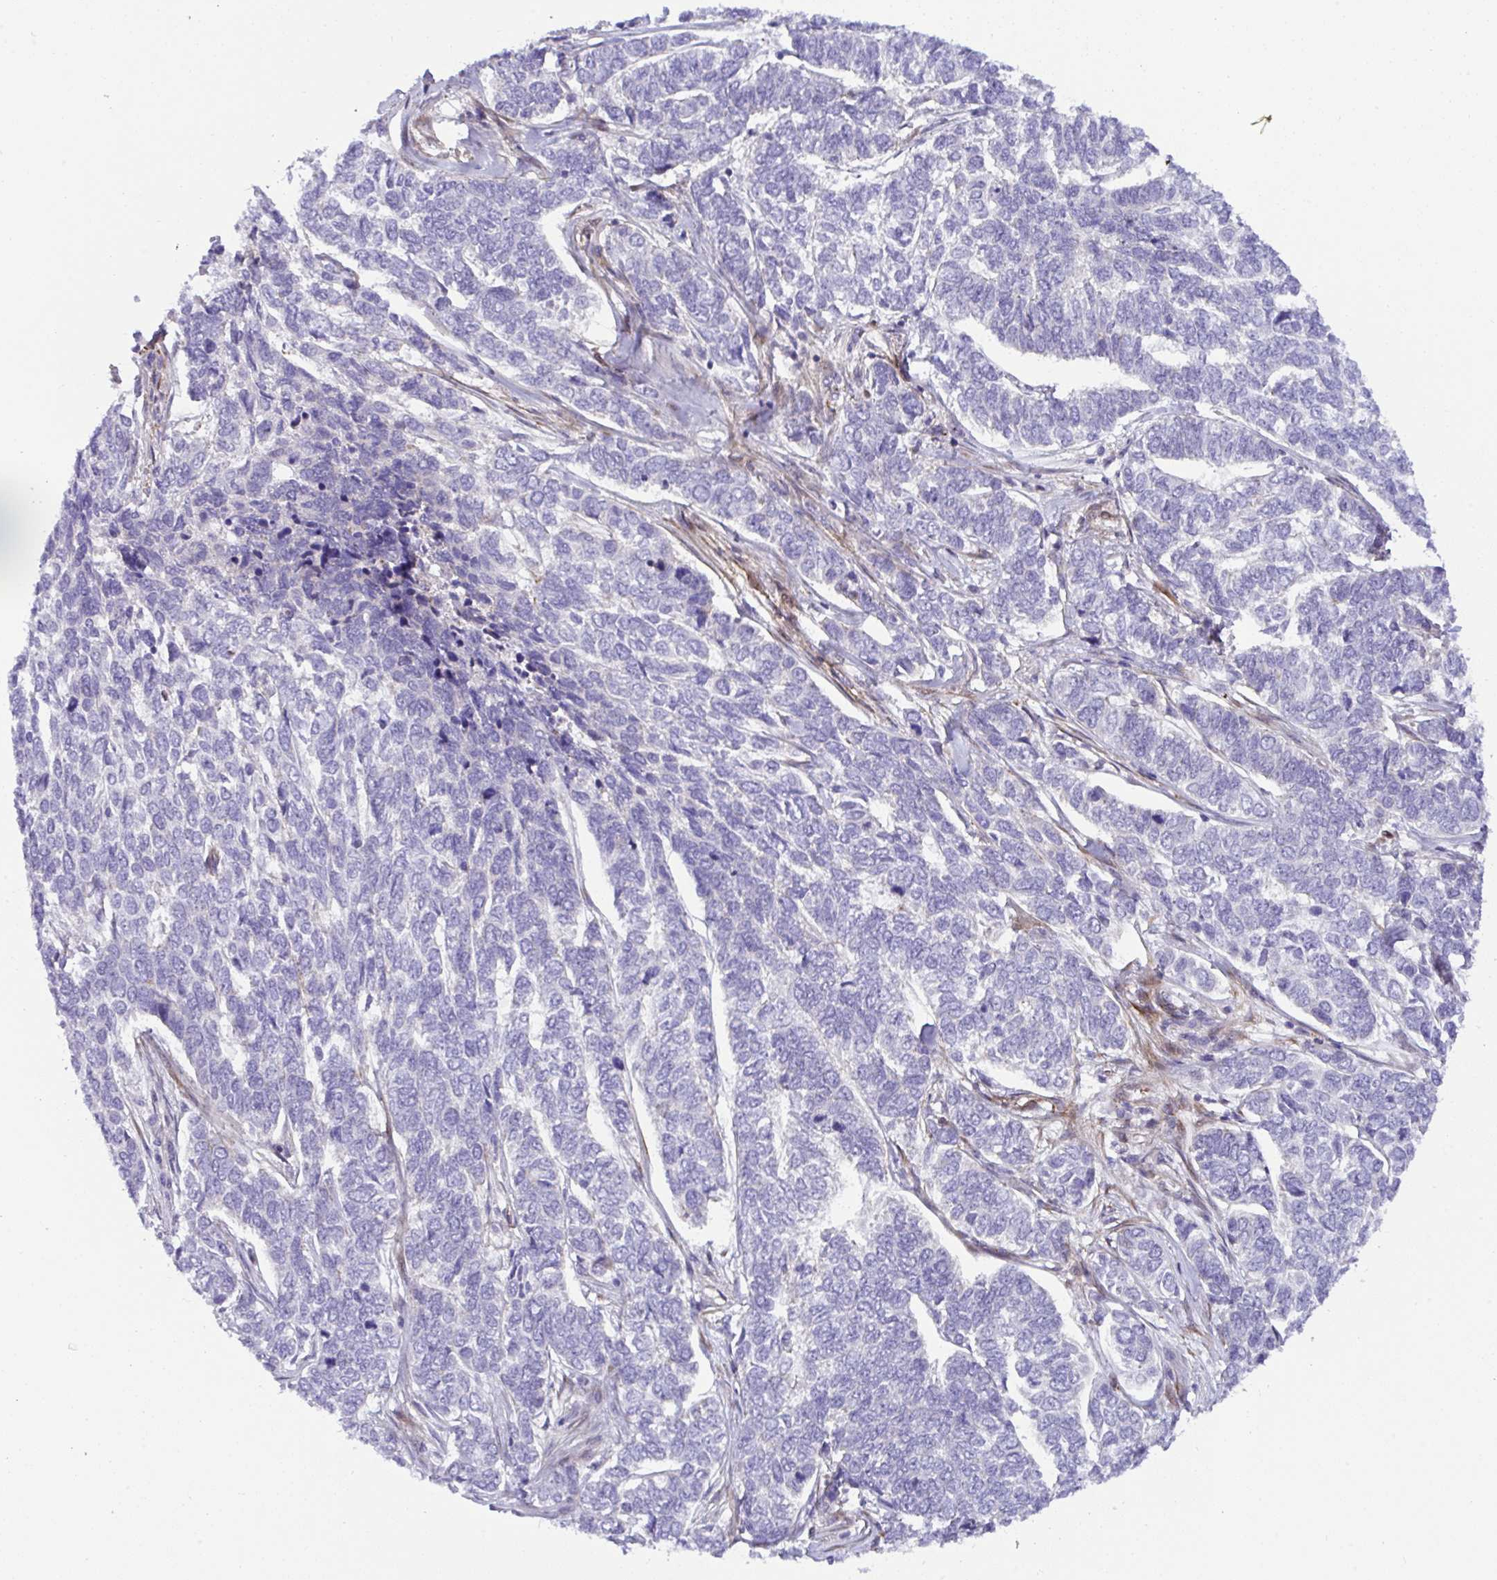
{"staining": {"intensity": "negative", "quantity": "none", "location": "none"}, "tissue": "skin cancer", "cell_type": "Tumor cells", "image_type": "cancer", "snomed": [{"axis": "morphology", "description": "Basal cell carcinoma"}, {"axis": "topography", "description": "Skin"}], "caption": "This is a photomicrograph of immunohistochemistry staining of skin cancer, which shows no expression in tumor cells.", "gene": "ZNF713", "patient": {"sex": "female", "age": 65}}